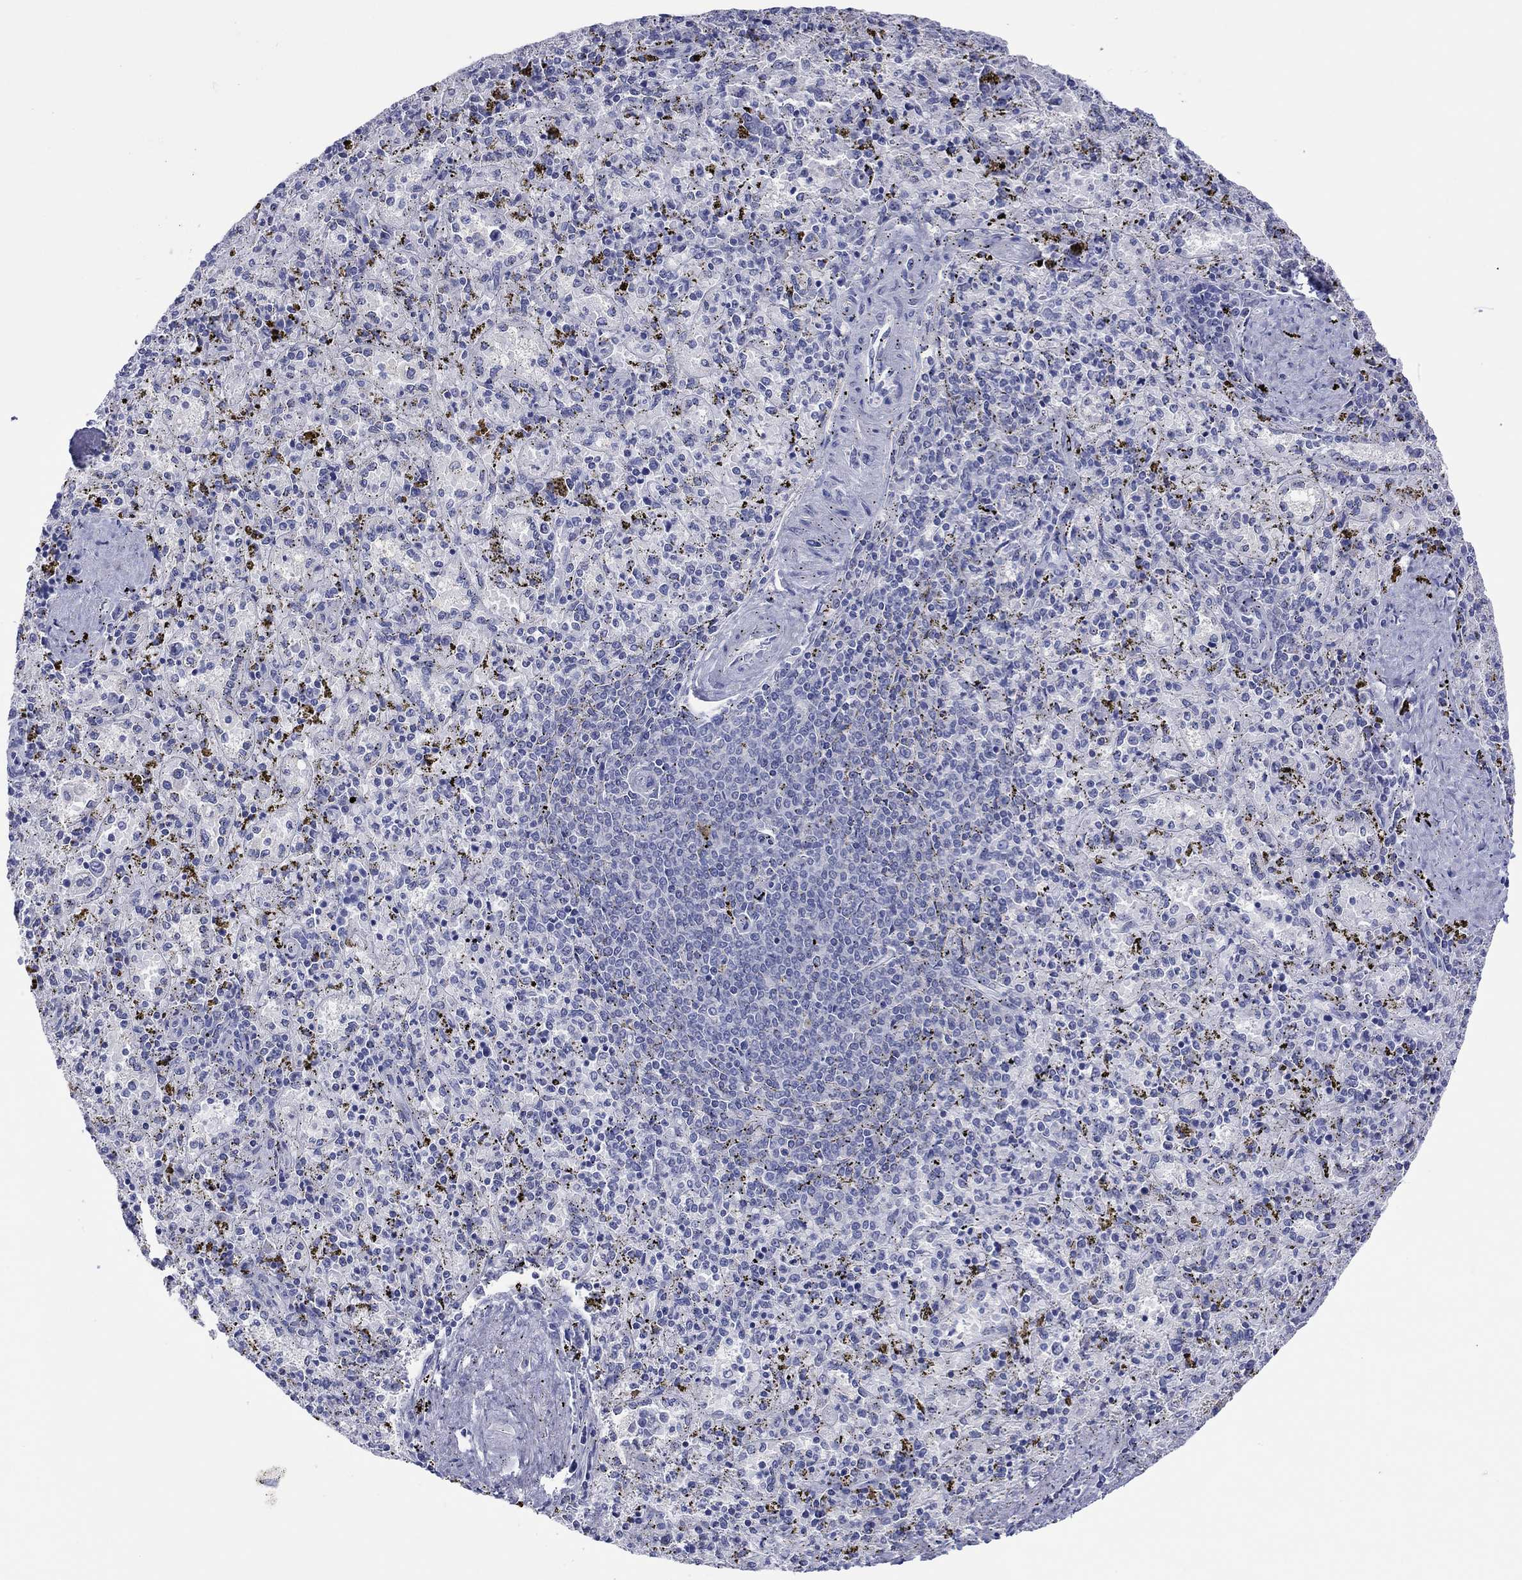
{"staining": {"intensity": "negative", "quantity": "none", "location": "none"}, "tissue": "spleen", "cell_type": "Cells in red pulp", "image_type": "normal", "snomed": [{"axis": "morphology", "description": "Normal tissue, NOS"}, {"axis": "topography", "description": "Spleen"}], "caption": "DAB immunohistochemical staining of benign spleen shows no significant positivity in cells in red pulp.", "gene": "MAGEB6", "patient": {"sex": "female", "age": 50}}